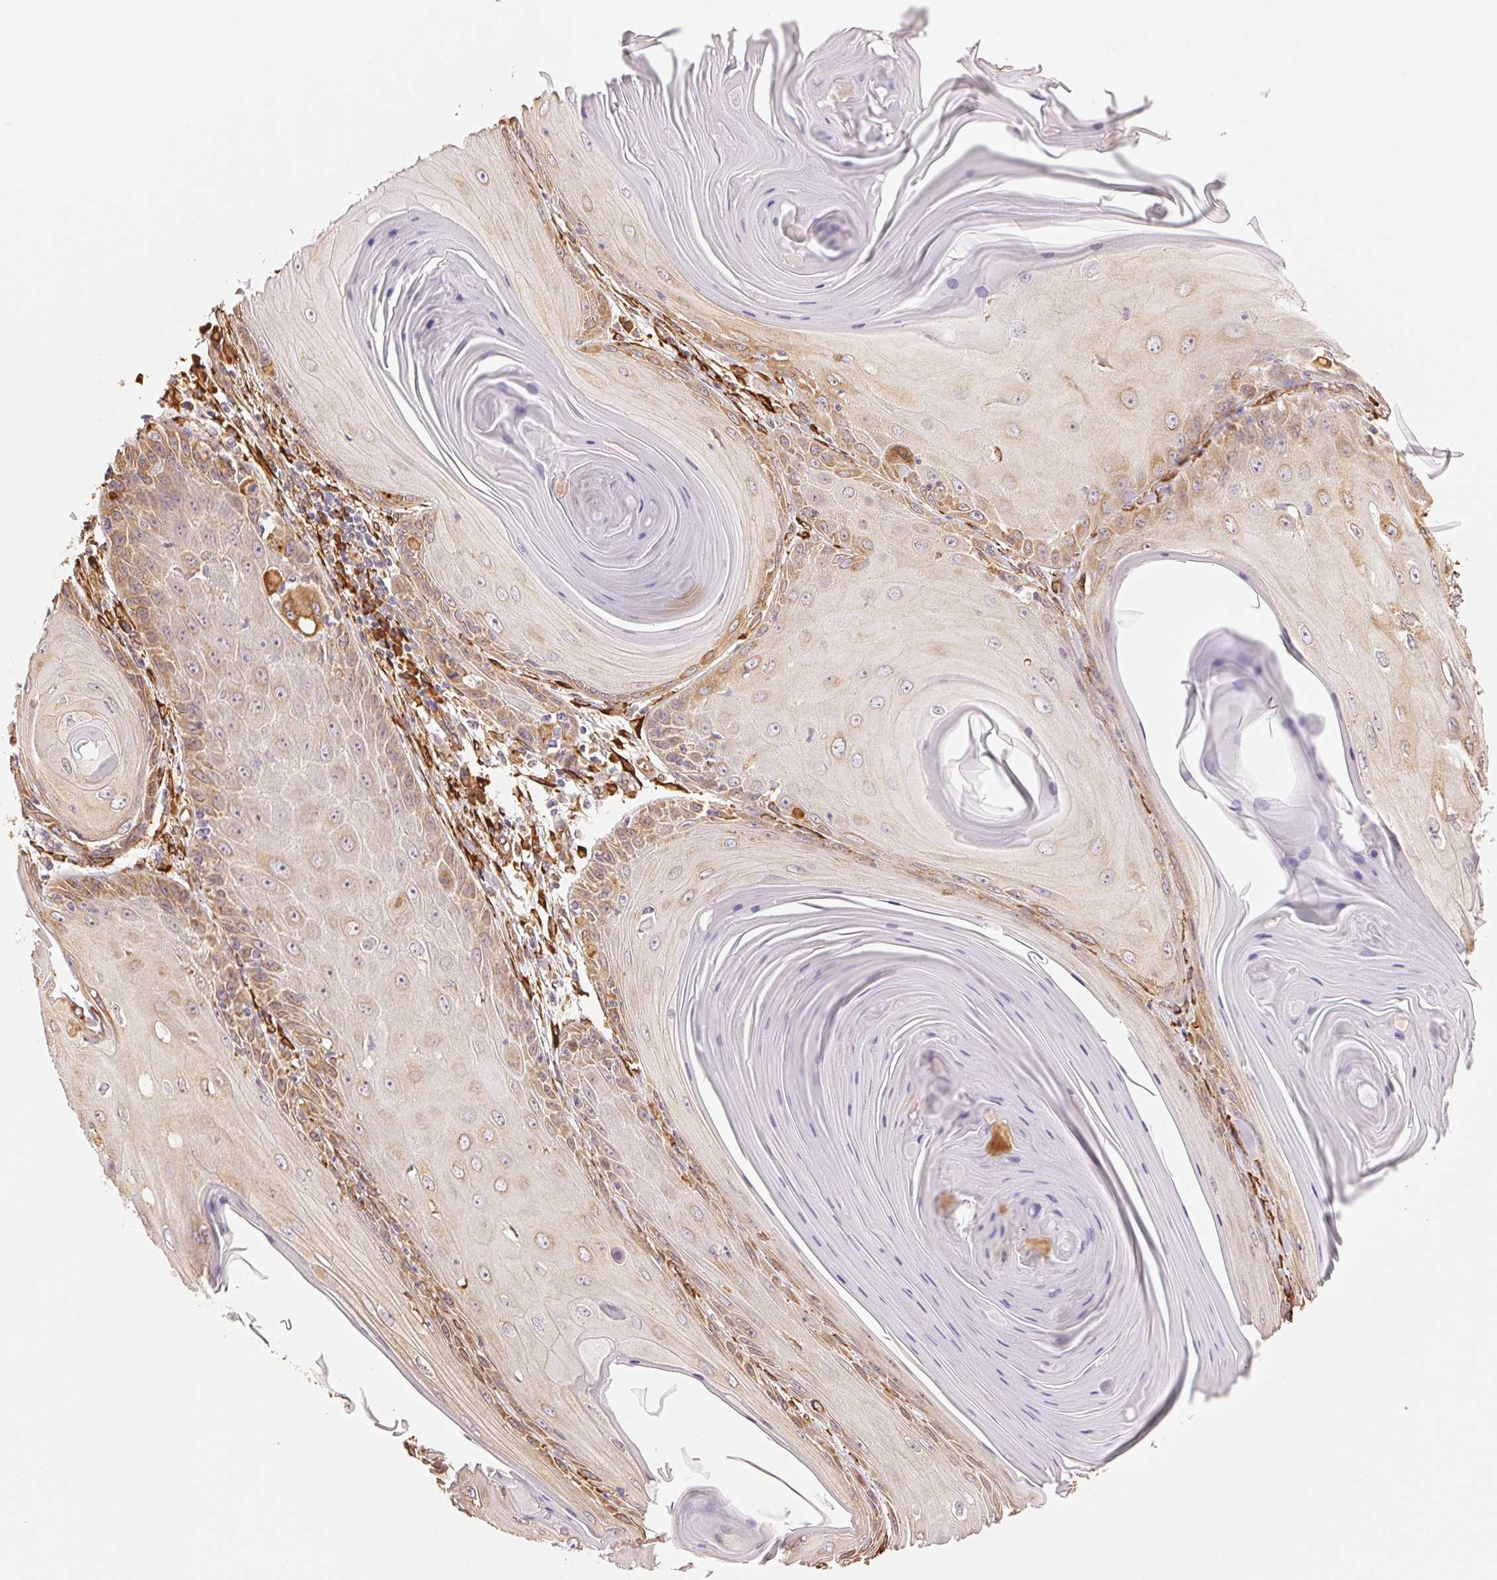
{"staining": {"intensity": "moderate", "quantity": "<25%", "location": "cytoplasmic/membranous"}, "tissue": "skin cancer", "cell_type": "Tumor cells", "image_type": "cancer", "snomed": [{"axis": "morphology", "description": "Squamous cell carcinoma, NOS"}, {"axis": "topography", "description": "Skin"}, {"axis": "topography", "description": "Vulva"}], "caption": "This photomicrograph reveals skin cancer (squamous cell carcinoma) stained with immunohistochemistry (IHC) to label a protein in brown. The cytoplasmic/membranous of tumor cells show moderate positivity for the protein. Nuclei are counter-stained blue.", "gene": "RCN3", "patient": {"sex": "female", "age": 85}}